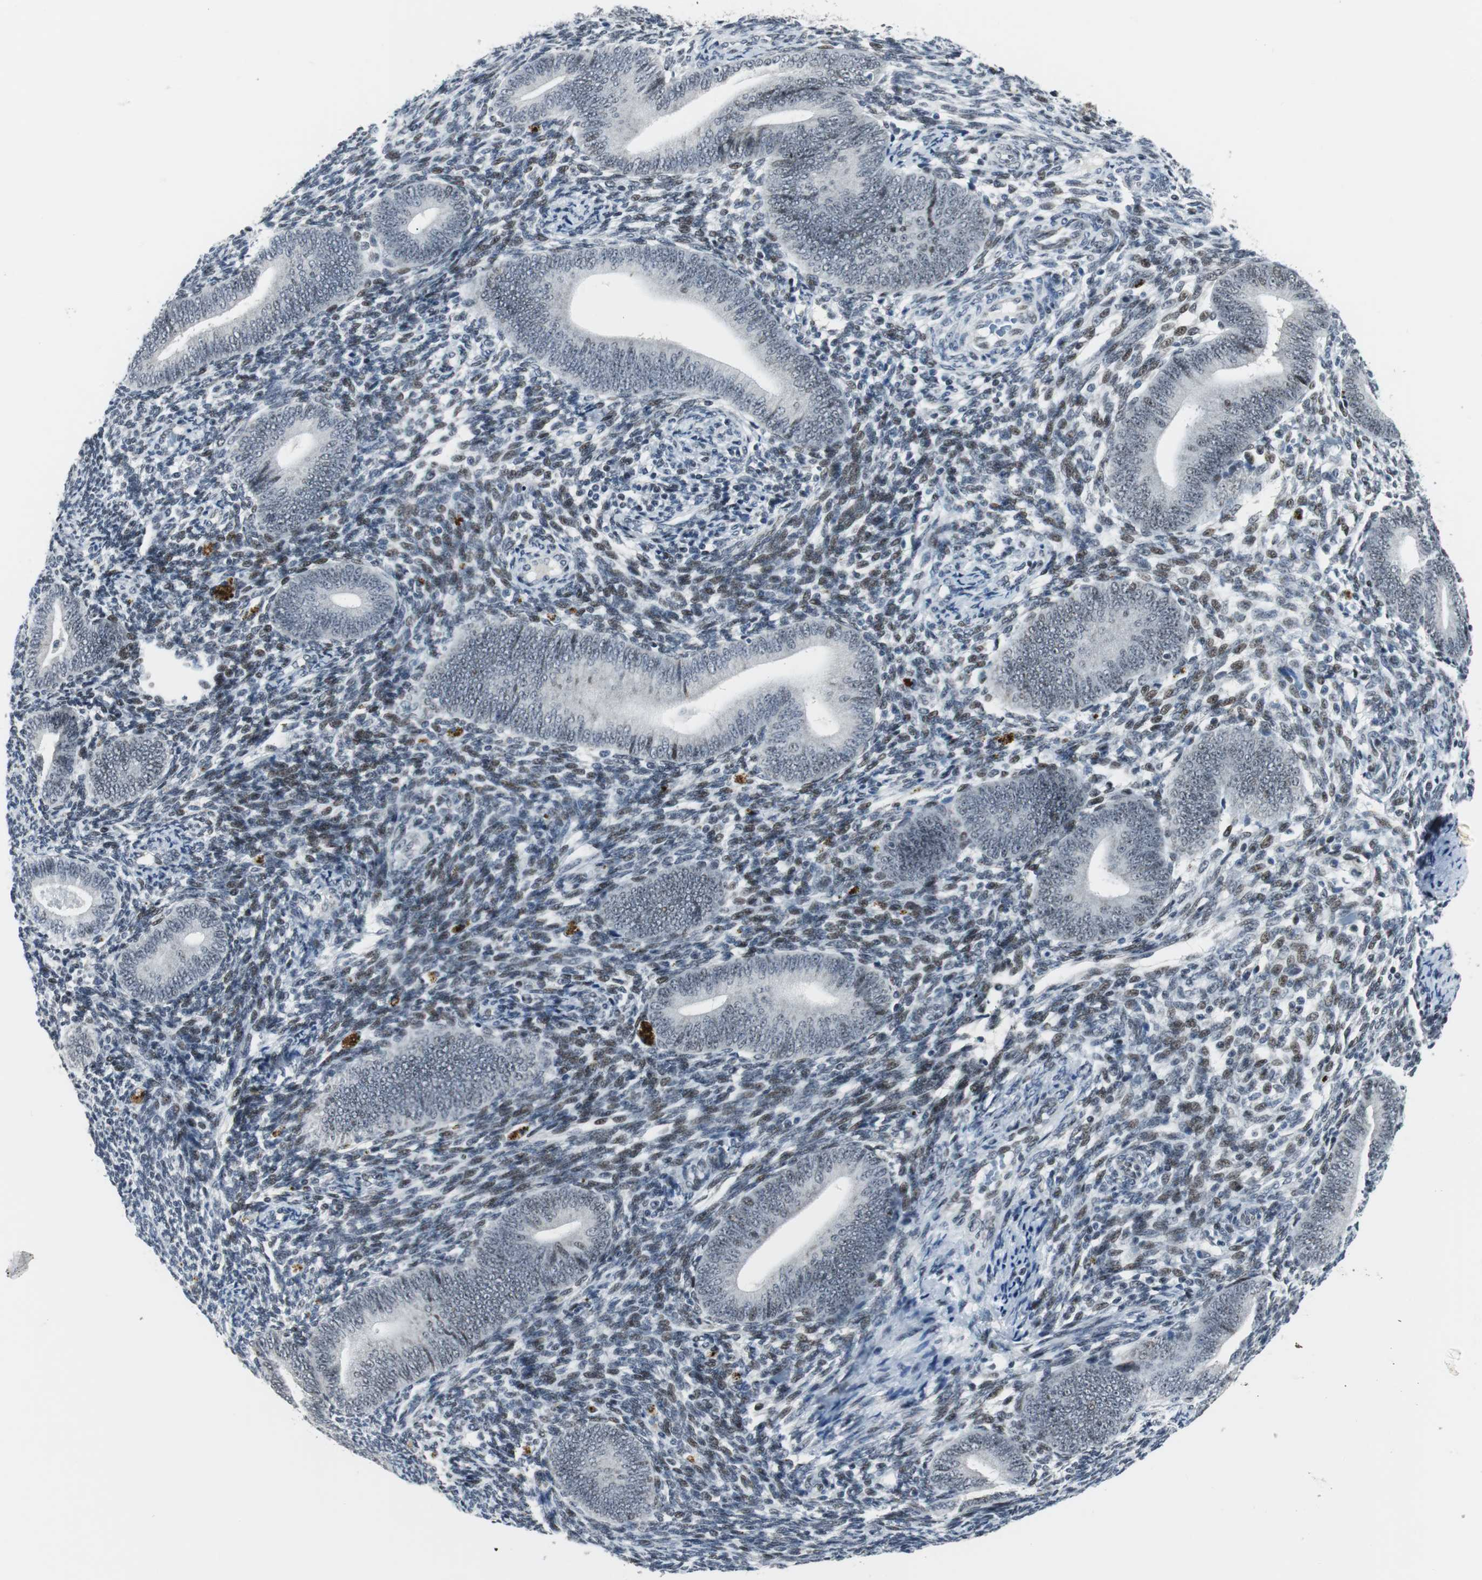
{"staining": {"intensity": "weak", "quantity": "25%-75%", "location": "nuclear"}, "tissue": "endometrium", "cell_type": "Cells in endometrial stroma", "image_type": "normal", "snomed": [{"axis": "morphology", "description": "Normal tissue, NOS"}, {"axis": "topography", "description": "Uterus"}, {"axis": "topography", "description": "Endometrium"}], "caption": "The immunohistochemical stain highlights weak nuclear expression in cells in endometrial stroma of benign endometrium.", "gene": "MTA1", "patient": {"sex": "female", "age": 33}}